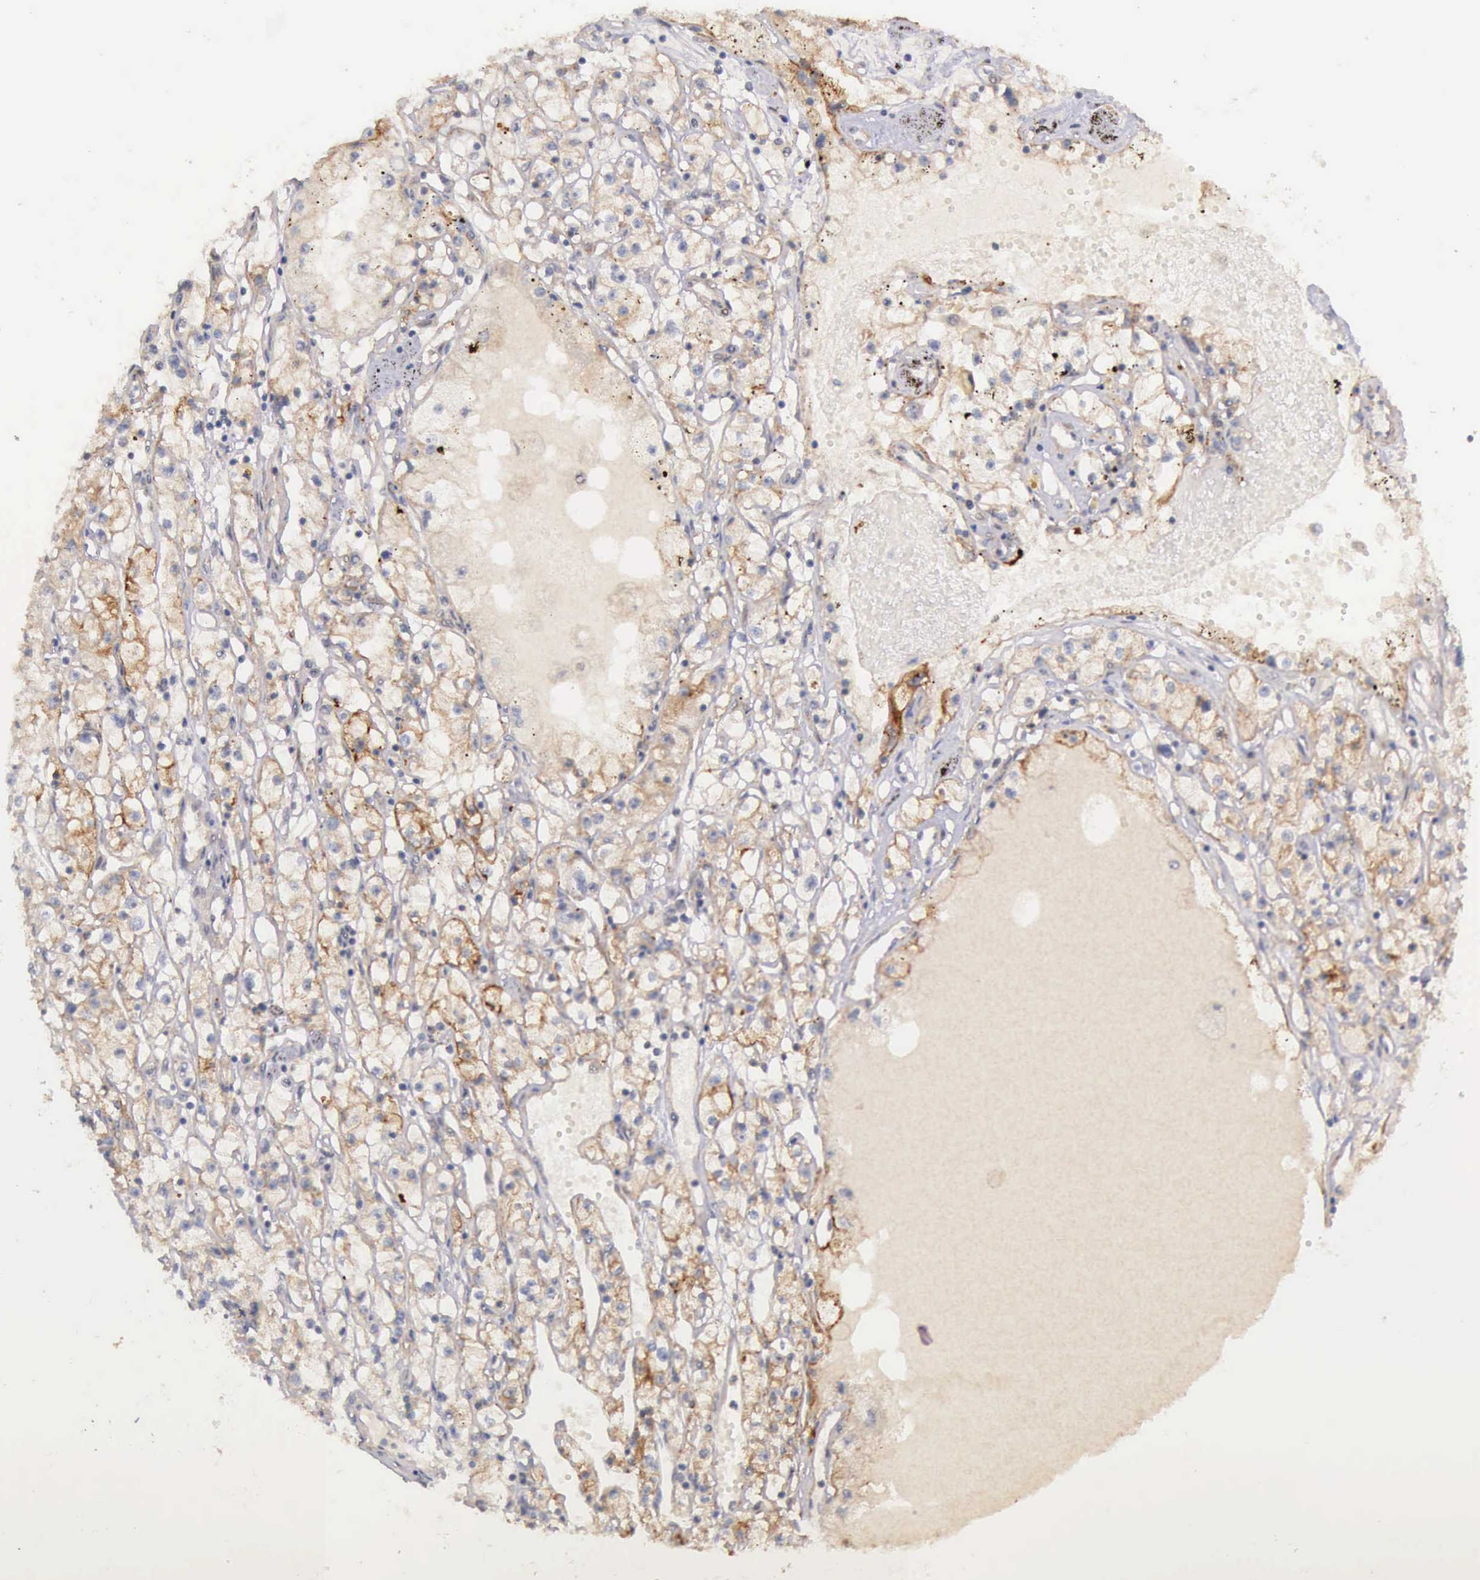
{"staining": {"intensity": "moderate", "quantity": "25%-75%", "location": "nuclear"}, "tissue": "renal cancer", "cell_type": "Tumor cells", "image_type": "cancer", "snomed": [{"axis": "morphology", "description": "Adenocarcinoma, NOS"}, {"axis": "topography", "description": "Kidney"}], "caption": "Immunohistochemical staining of human renal cancer (adenocarcinoma) shows moderate nuclear protein staining in about 25%-75% of tumor cells.", "gene": "PRICKLE3", "patient": {"sex": "male", "age": 56}}